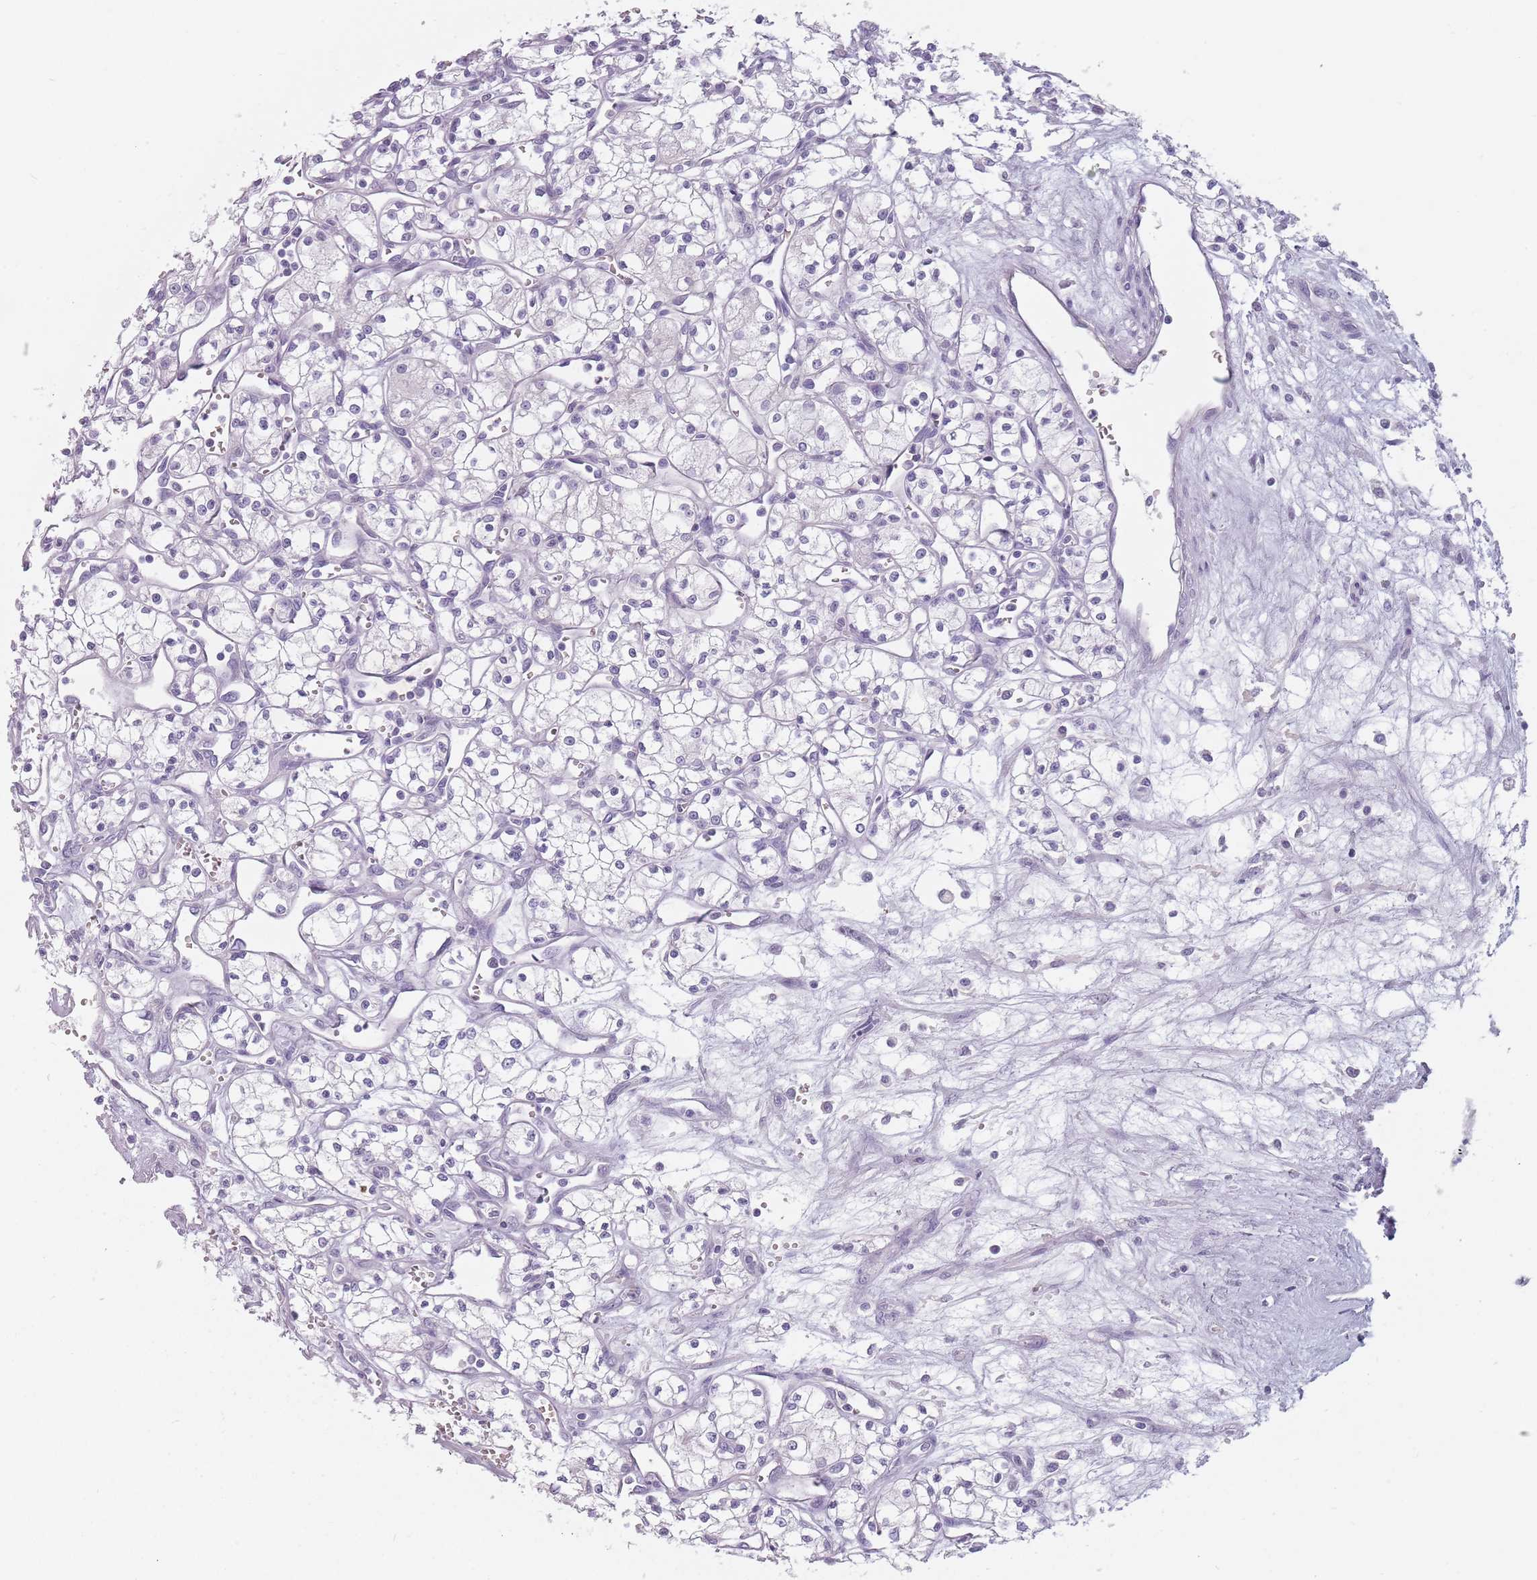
{"staining": {"intensity": "negative", "quantity": "none", "location": "none"}, "tissue": "renal cancer", "cell_type": "Tumor cells", "image_type": "cancer", "snomed": [{"axis": "morphology", "description": "Adenocarcinoma, NOS"}, {"axis": "topography", "description": "Kidney"}], "caption": "There is no significant positivity in tumor cells of renal adenocarcinoma. Brightfield microscopy of IHC stained with DAB (brown) and hematoxylin (blue), captured at high magnification.", "gene": "CEP19", "patient": {"sex": "male", "age": 59}}